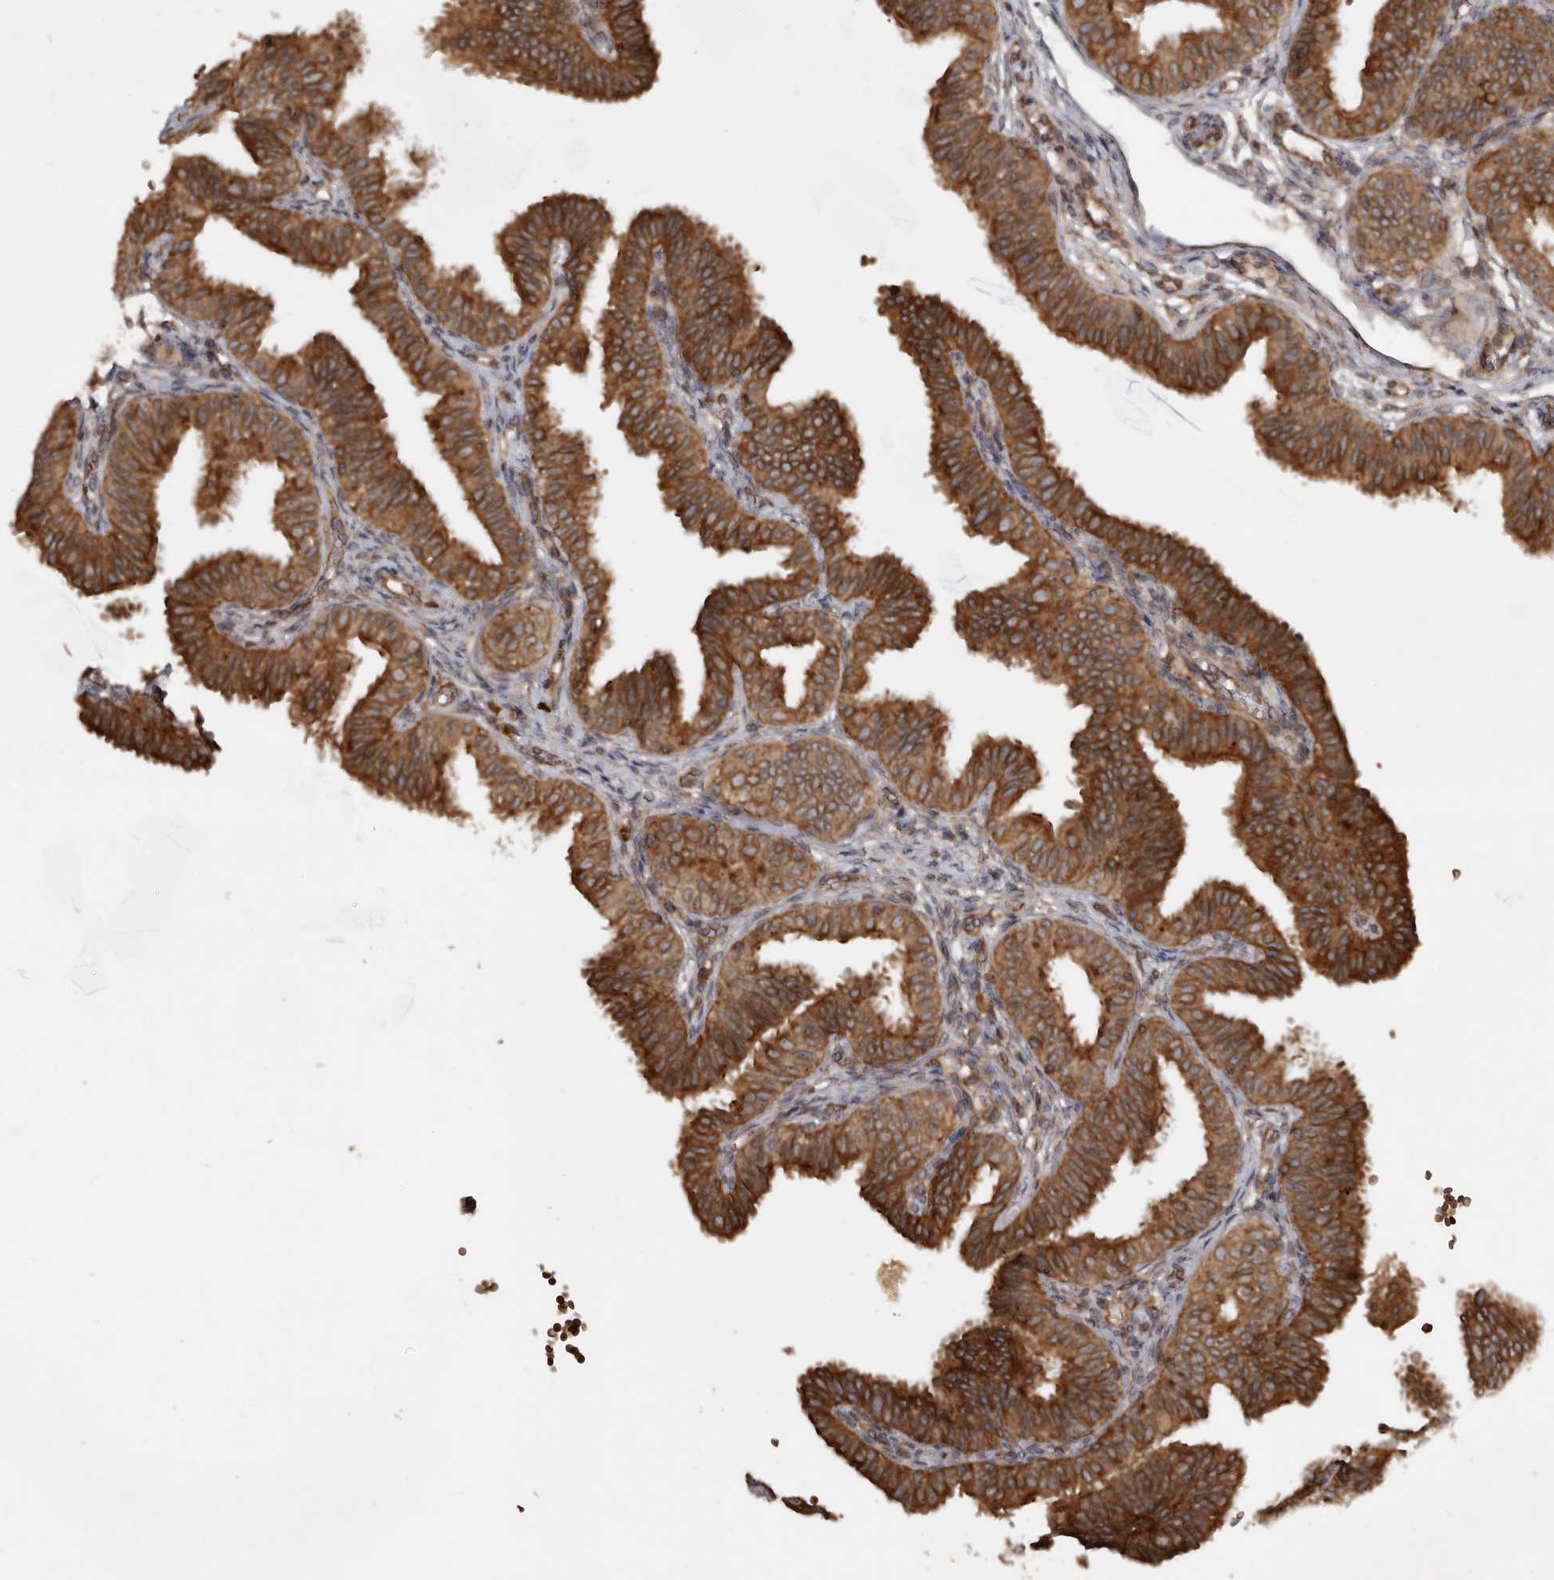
{"staining": {"intensity": "strong", "quantity": ">75%", "location": "cytoplasmic/membranous"}, "tissue": "fallopian tube", "cell_type": "Glandular cells", "image_type": "normal", "snomed": [{"axis": "morphology", "description": "Normal tissue, NOS"}, {"axis": "topography", "description": "Fallopian tube"}], "caption": "A photomicrograph showing strong cytoplasmic/membranous positivity in about >75% of glandular cells in benign fallopian tube, as visualized by brown immunohistochemical staining.", "gene": "STK36", "patient": {"sex": "female", "age": 35}}